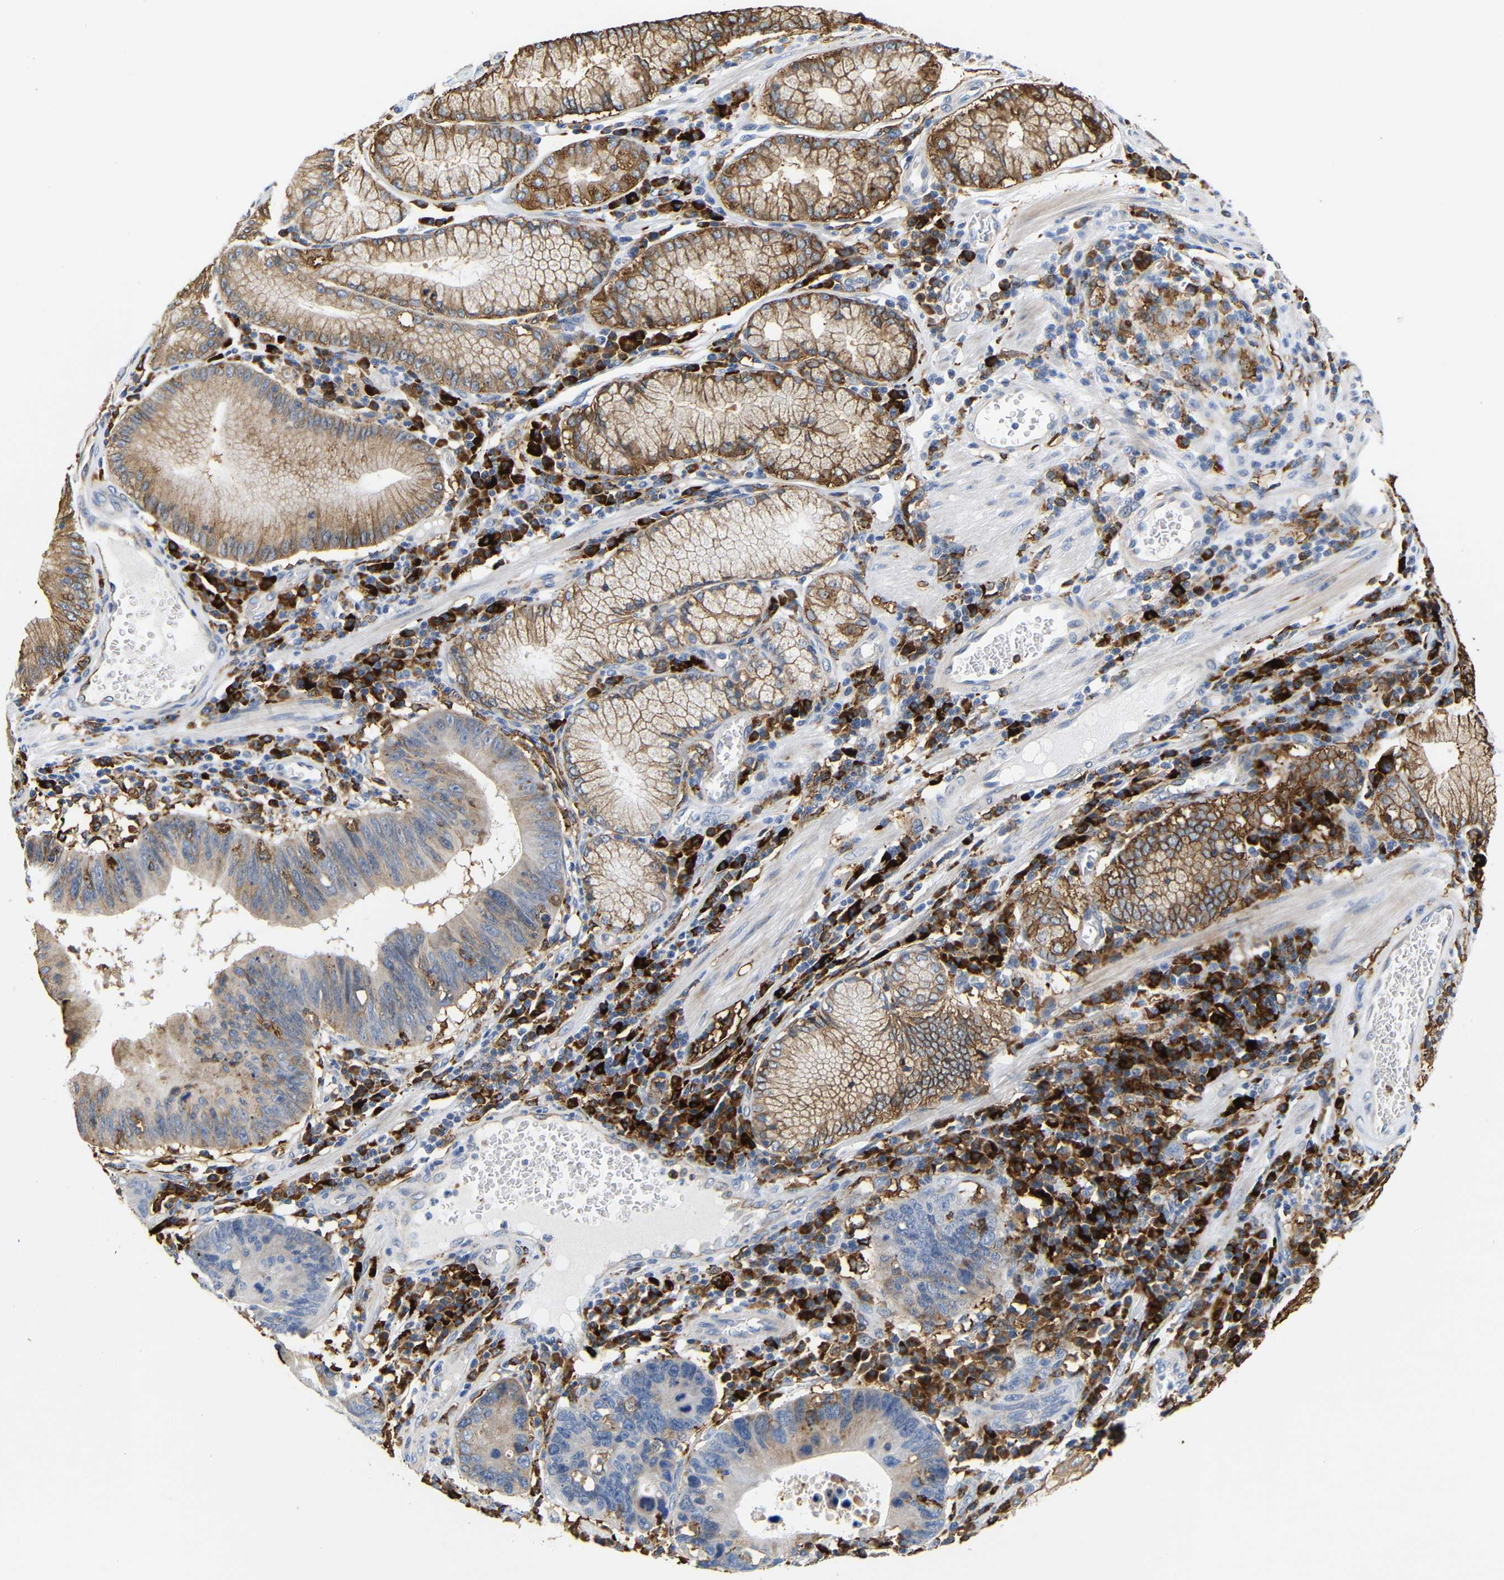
{"staining": {"intensity": "weak", "quantity": "25%-75%", "location": "cytoplasmic/membranous"}, "tissue": "stomach cancer", "cell_type": "Tumor cells", "image_type": "cancer", "snomed": [{"axis": "morphology", "description": "Adenocarcinoma, NOS"}, {"axis": "topography", "description": "Stomach"}], "caption": "A micrograph of stomach adenocarcinoma stained for a protein displays weak cytoplasmic/membranous brown staining in tumor cells.", "gene": "HLA-DQB1", "patient": {"sex": "male", "age": 59}}